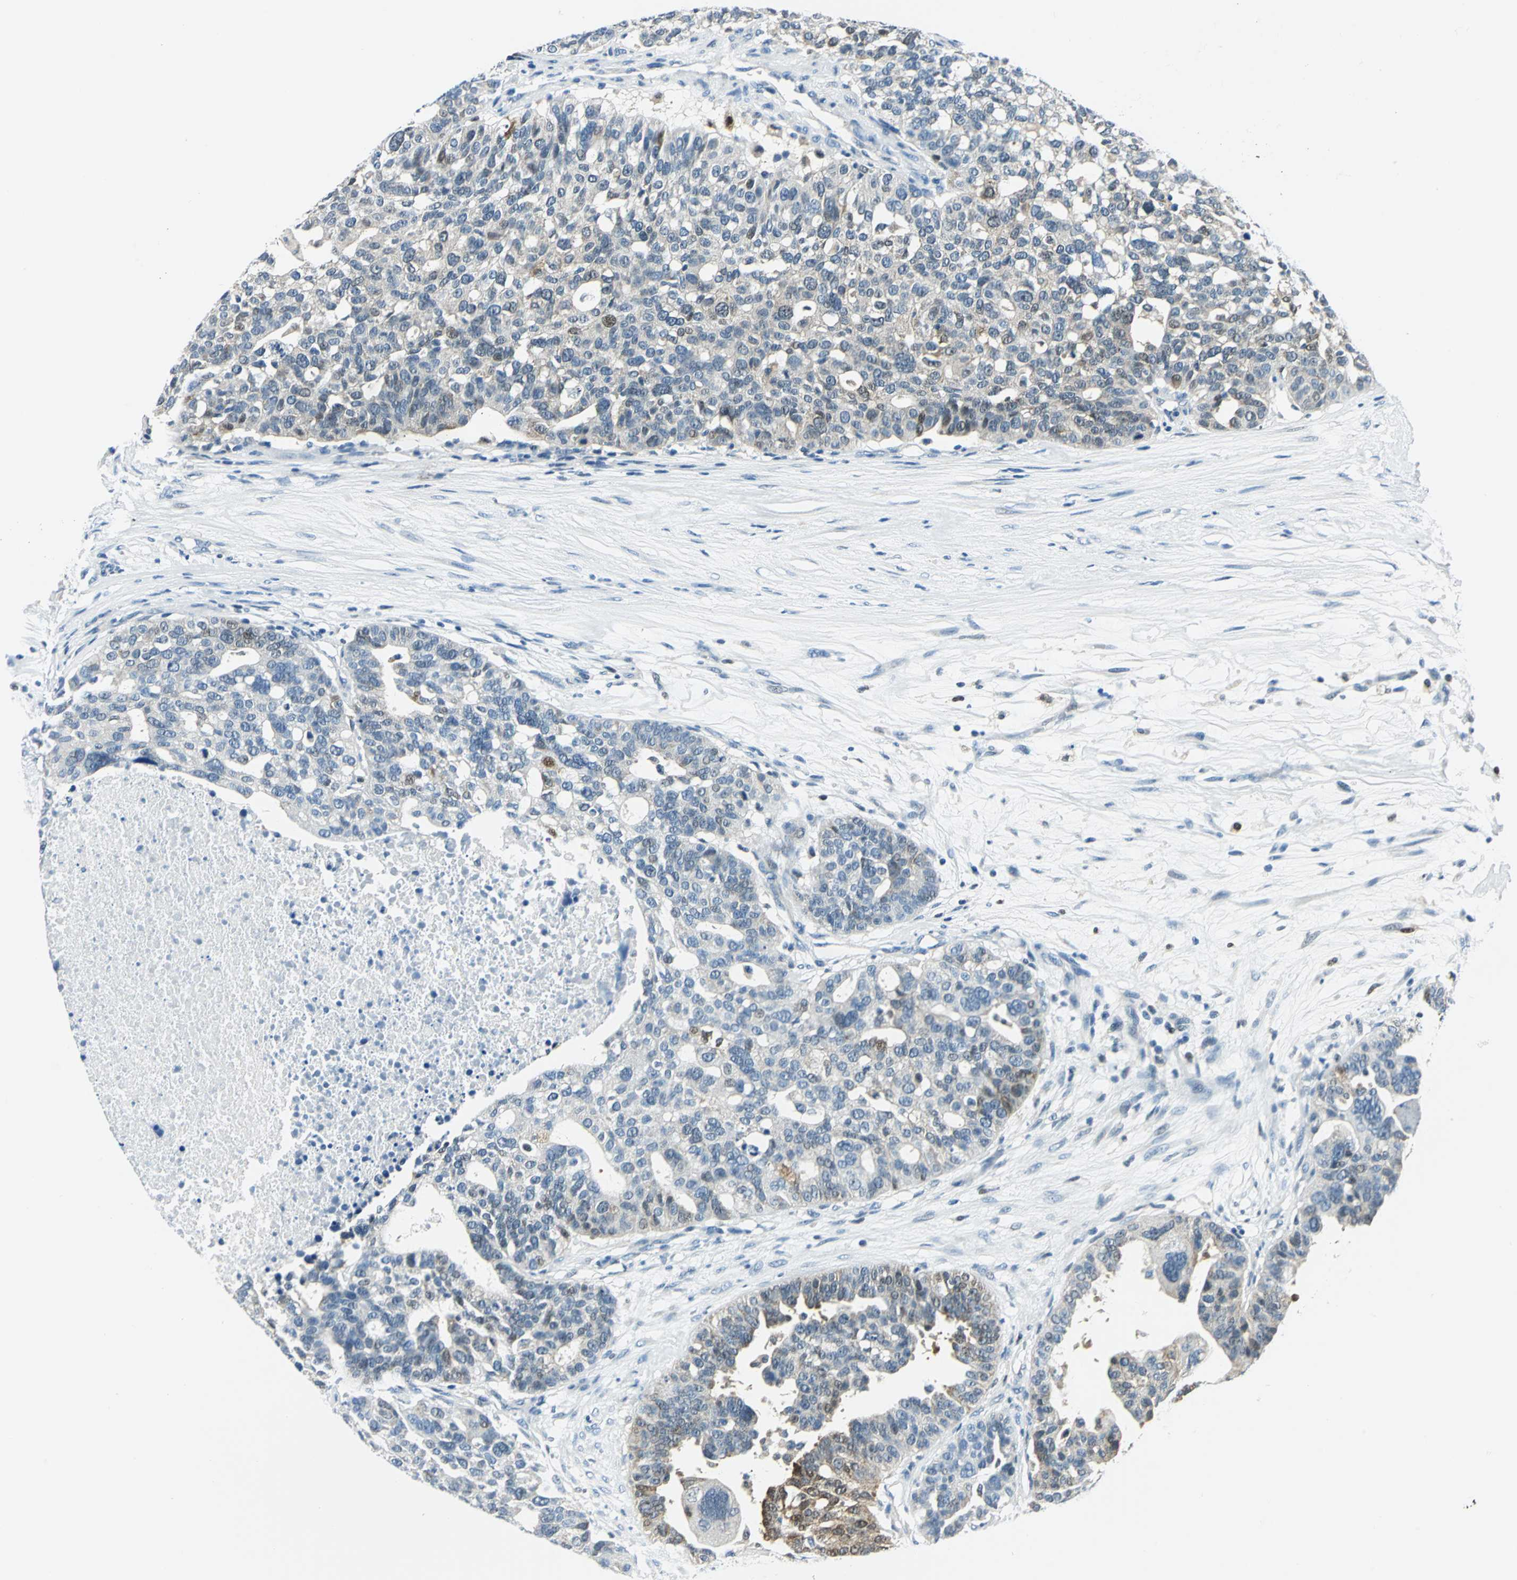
{"staining": {"intensity": "moderate", "quantity": "<25%", "location": "cytoplasmic/membranous,nuclear"}, "tissue": "ovarian cancer", "cell_type": "Tumor cells", "image_type": "cancer", "snomed": [{"axis": "morphology", "description": "Cystadenocarcinoma, serous, NOS"}, {"axis": "topography", "description": "Ovary"}], "caption": "High-magnification brightfield microscopy of ovarian serous cystadenocarcinoma stained with DAB (brown) and counterstained with hematoxylin (blue). tumor cells exhibit moderate cytoplasmic/membranous and nuclear expression is identified in approximately<25% of cells.", "gene": "AKR1A1", "patient": {"sex": "female", "age": 59}}